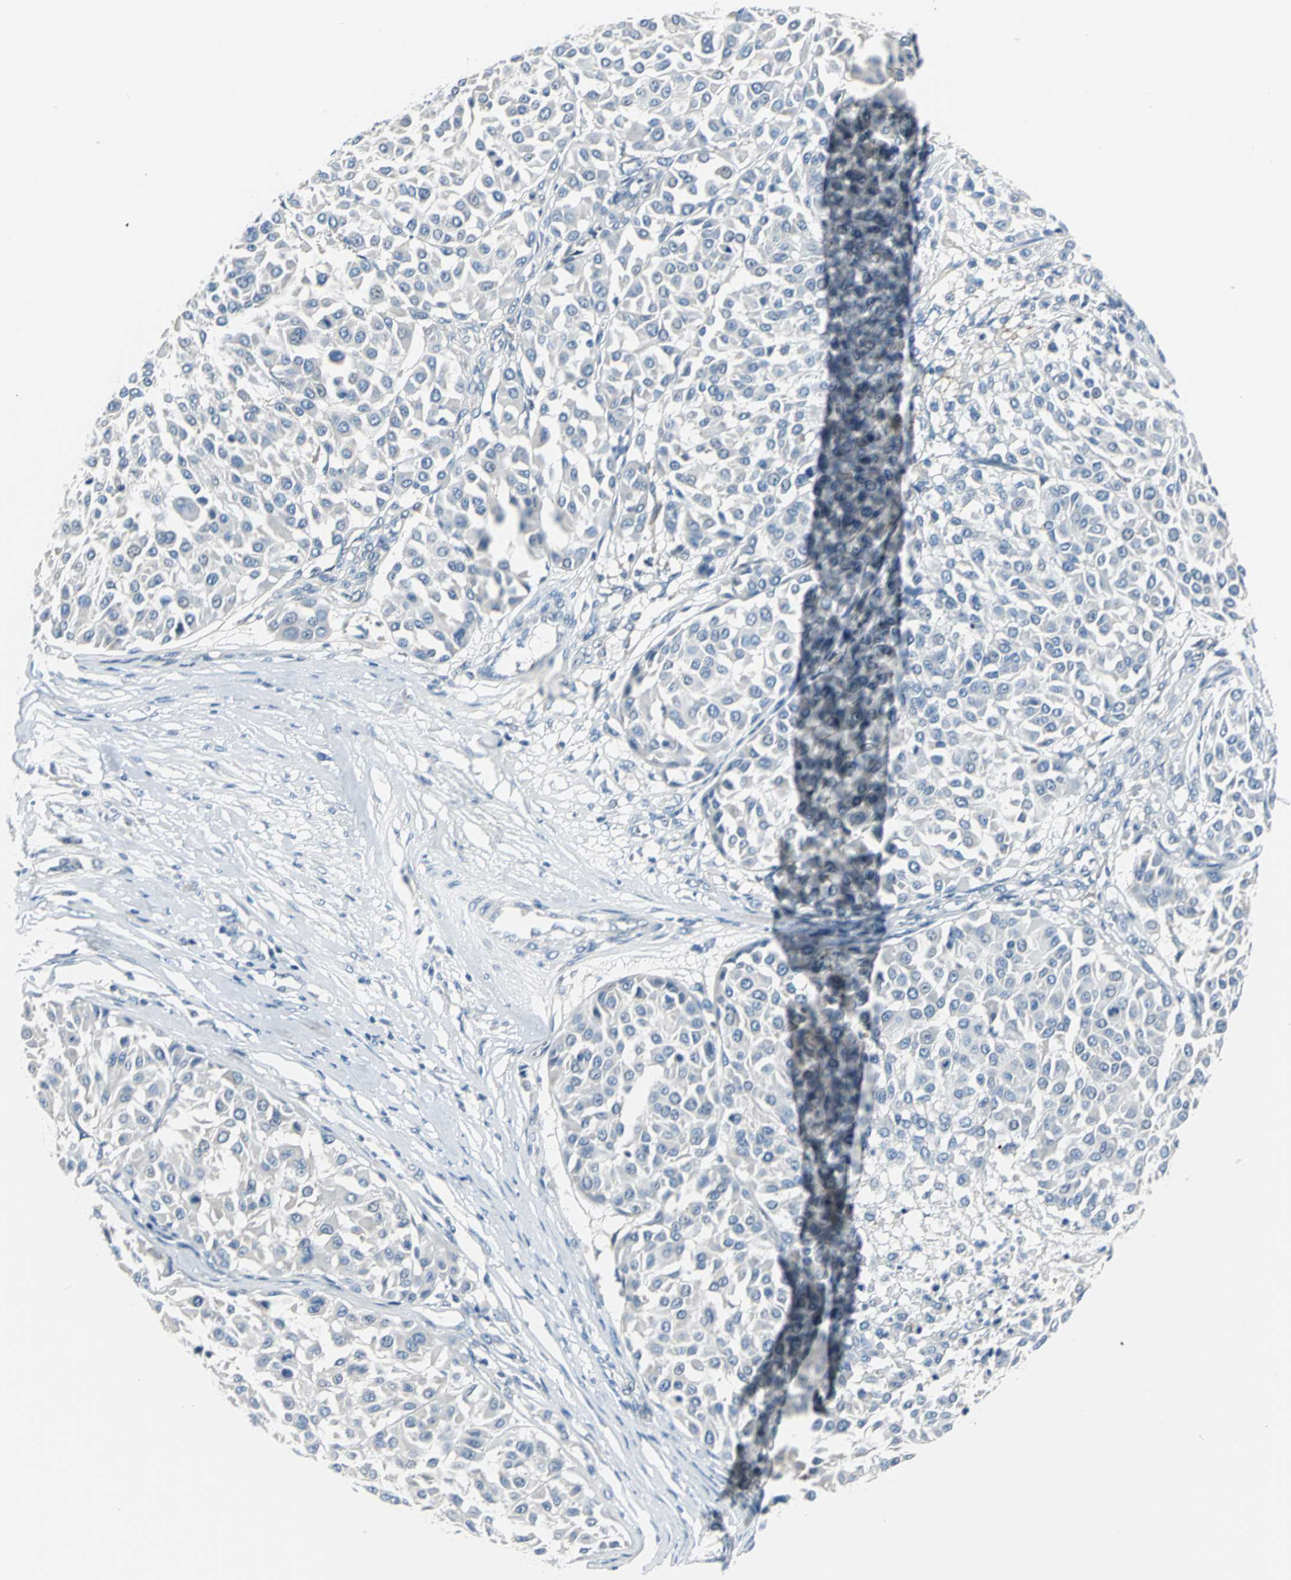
{"staining": {"intensity": "negative", "quantity": "none", "location": "none"}, "tissue": "melanoma", "cell_type": "Tumor cells", "image_type": "cancer", "snomed": [{"axis": "morphology", "description": "Malignant melanoma, Metastatic site"}, {"axis": "topography", "description": "Soft tissue"}], "caption": "Human melanoma stained for a protein using immunohistochemistry displays no positivity in tumor cells.", "gene": "ZNF415", "patient": {"sex": "male", "age": 41}}